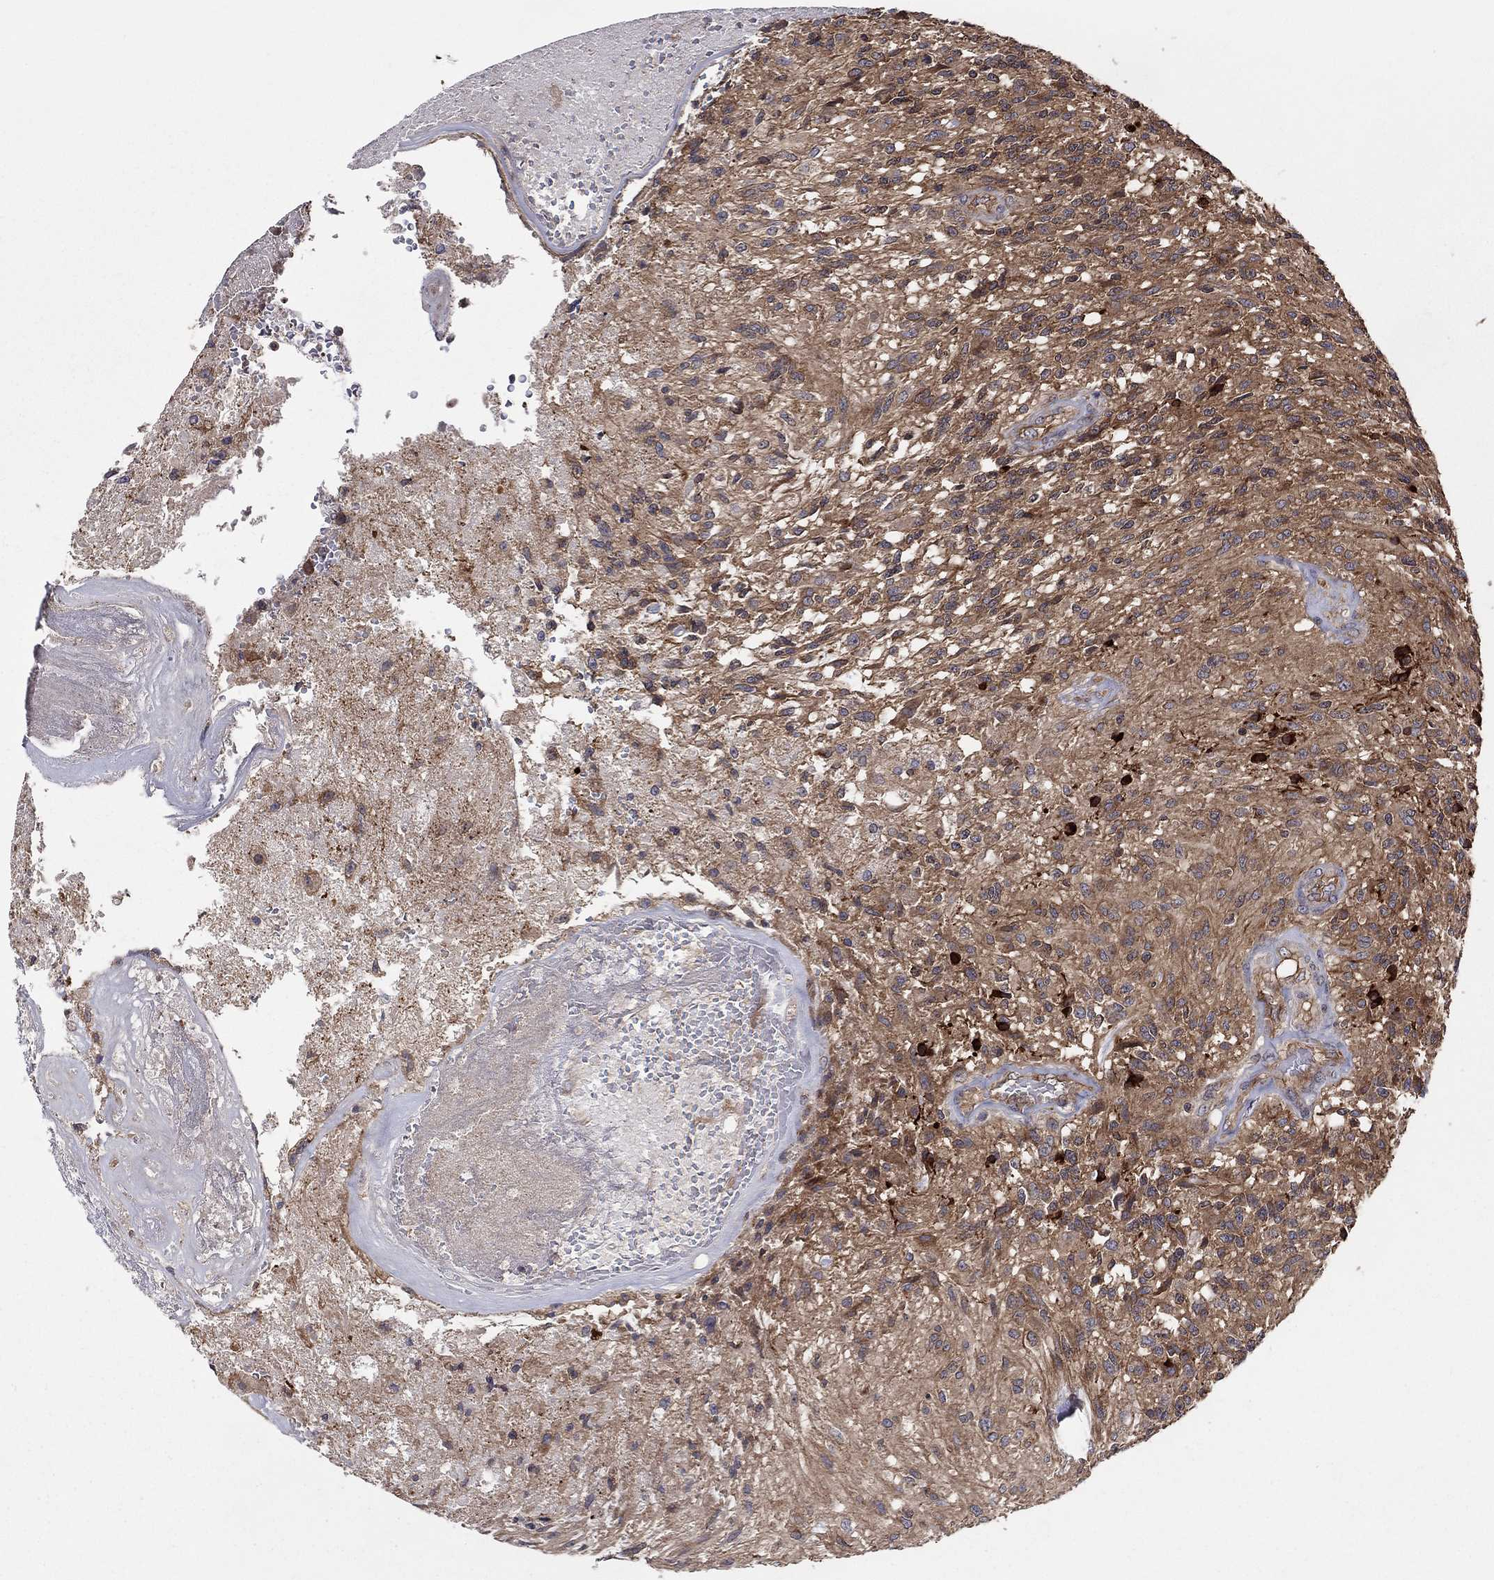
{"staining": {"intensity": "strong", "quantity": "25%-75%", "location": "cytoplasmic/membranous"}, "tissue": "glioma", "cell_type": "Tumor cells", "image_type": "cancer", "snomed": [{"axis": "morphology", "description": "Glioma, malignant, High grade"}, {"axis": "topography", "description": "Brain"}], "caption": "A micrograph of glioma stained for a protein exhibits strong cytoplasmic/membranous brown staining in tumor cells. The staining was performed using DAB (3,3'-diaminobenzidine), with brown indicating positive protein expression. Nuclei are stained blue with hematoxylin.", "gene": "BMERB1", "patient": {"sex": "male", "age": 56}}